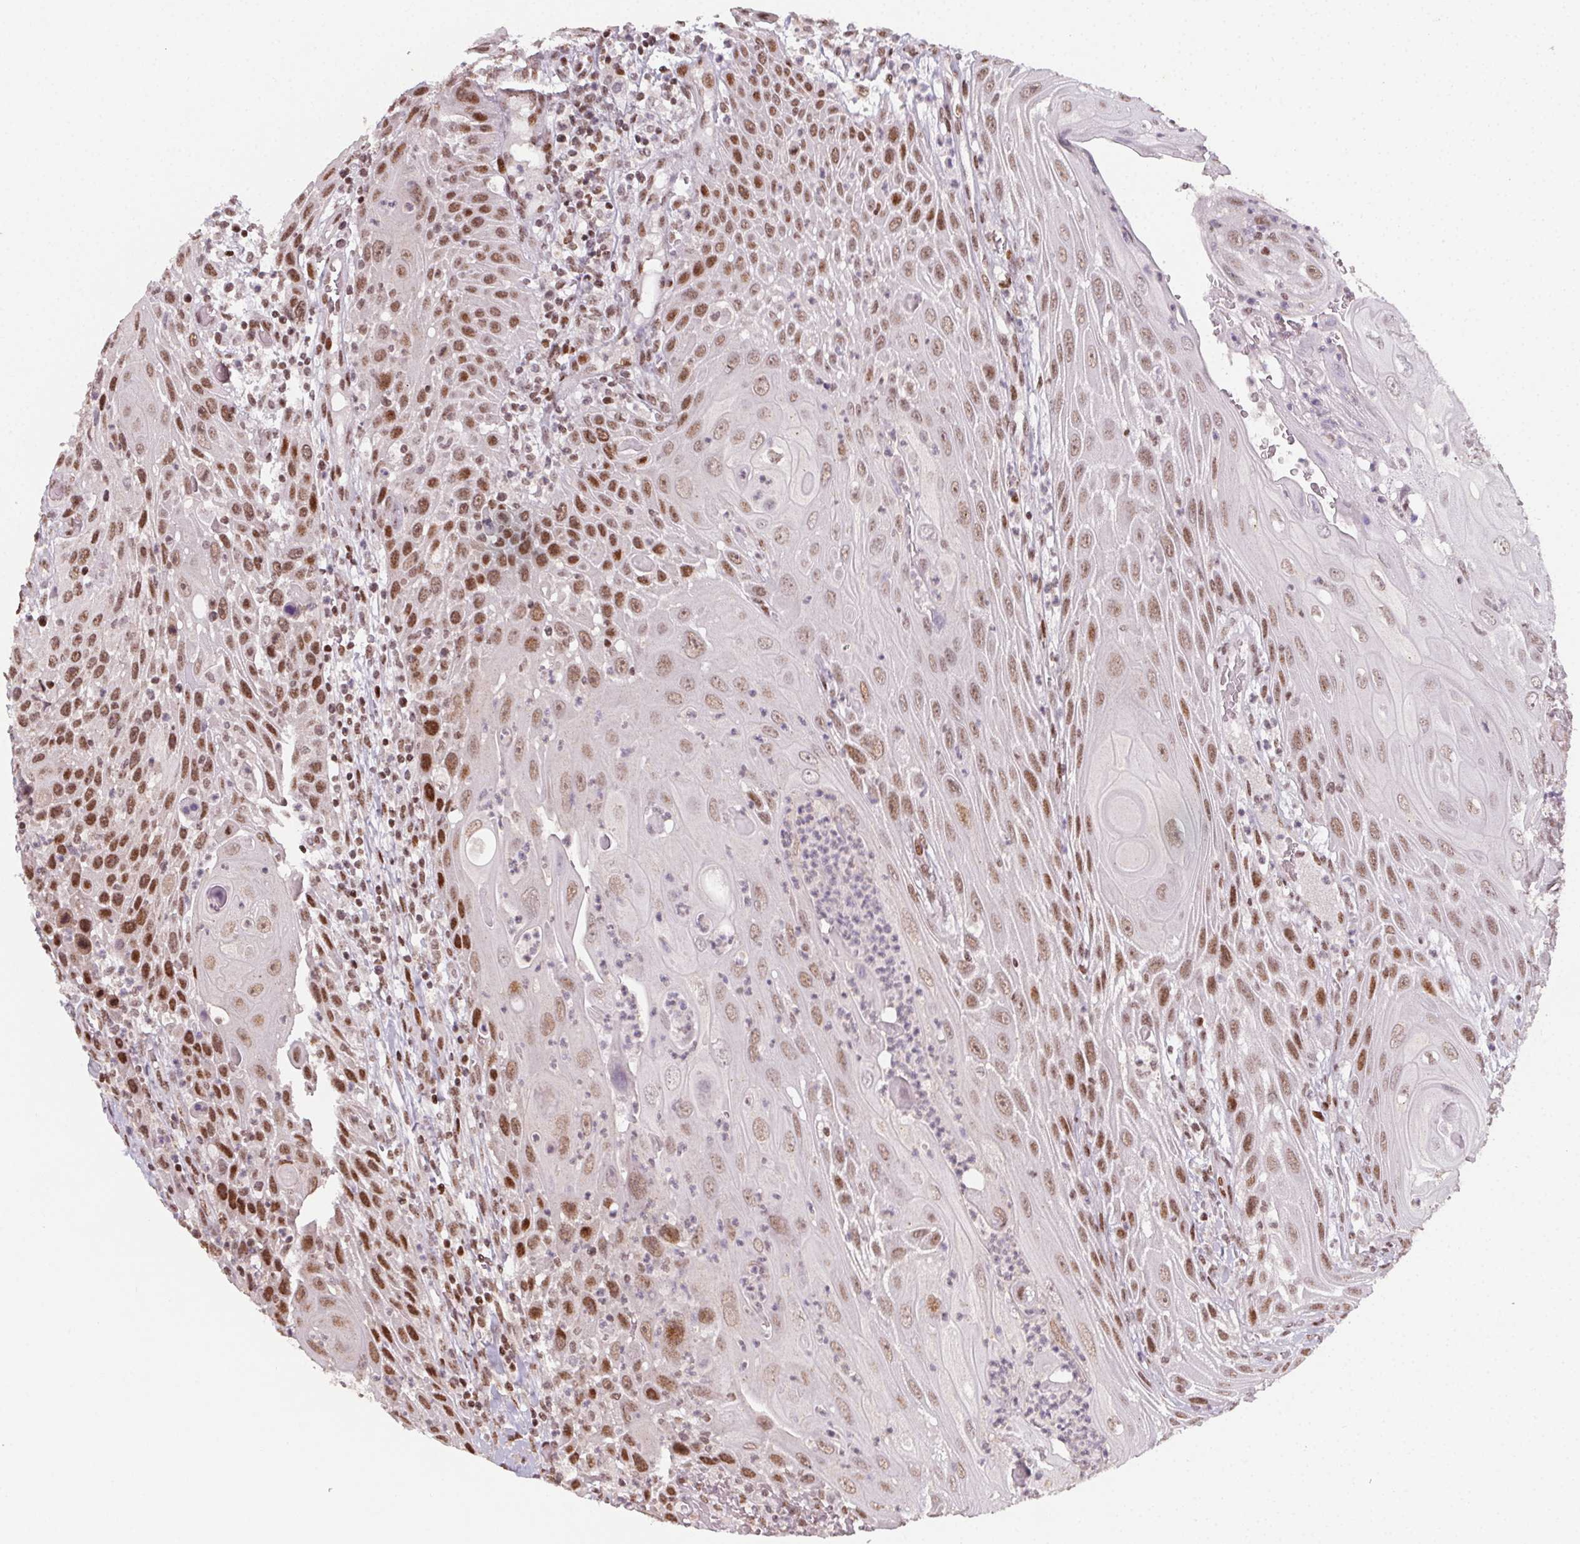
{"staining": {"intensity": "strong", "quantity": "25%-75%", "location": "nuclear"}, "tissue": "head and neck cancer", "cell_type": "Tumor cells", "image_type": "cancer", "snomed": [{"axis": "morphology", "description": "Squamous cell carcinoma, NOS"}, {"axis": "topography", "description": "Head-Neck"}], "caption": "A brown stain shows strong nuclear positivity of a protein in human head and neck cancer tumor cells.", "gene": "KMT2A", "patient": {"sex": "male", "age": 69}}